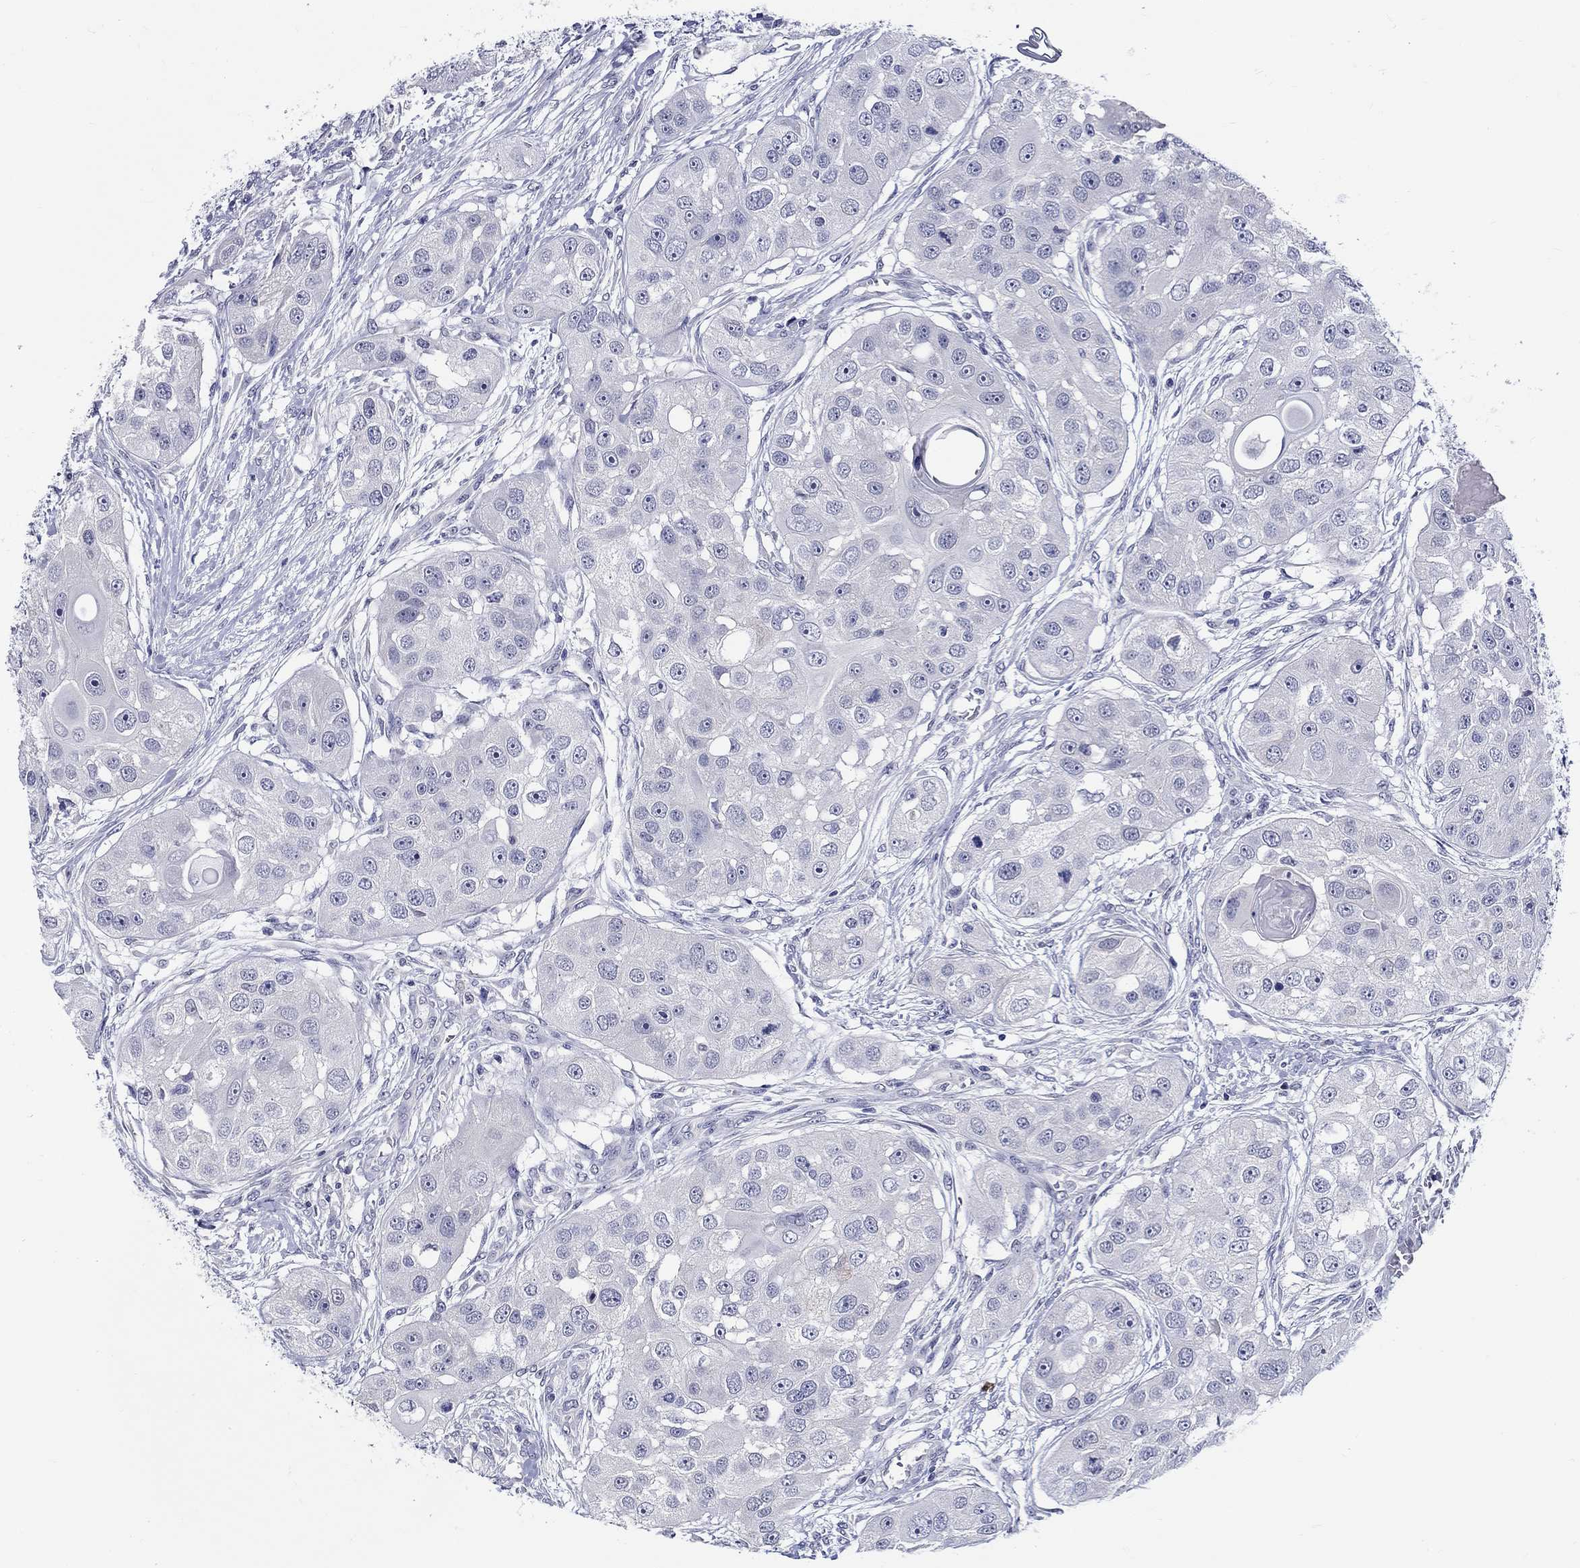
{"staining": {"intensity": "negative", "quantity": "none", "location": "none"}, "tissue": "head and neck cancer", "cell_type": "Tumor cells", "image_type": "cancer", "snomed": [{"axis": "morphology", "description": "Normal tissue, NOS"}, {"axis": "morphology", "description": "Squamous cell carcinoma, NOS"}, {"axis": "topography", "description": "Skeletal muscle"}, {"axis": "topography", "description": "Head-Neck"}], "caption": "High power microscopy histopathology image of an IHC photomicrograph of head and neck cancer (squamous cell carcinoma), revealing no significant positivity in tumor cells.", "gene": "SLC30A3", "patient": {"sex": "male", "age": 51}}